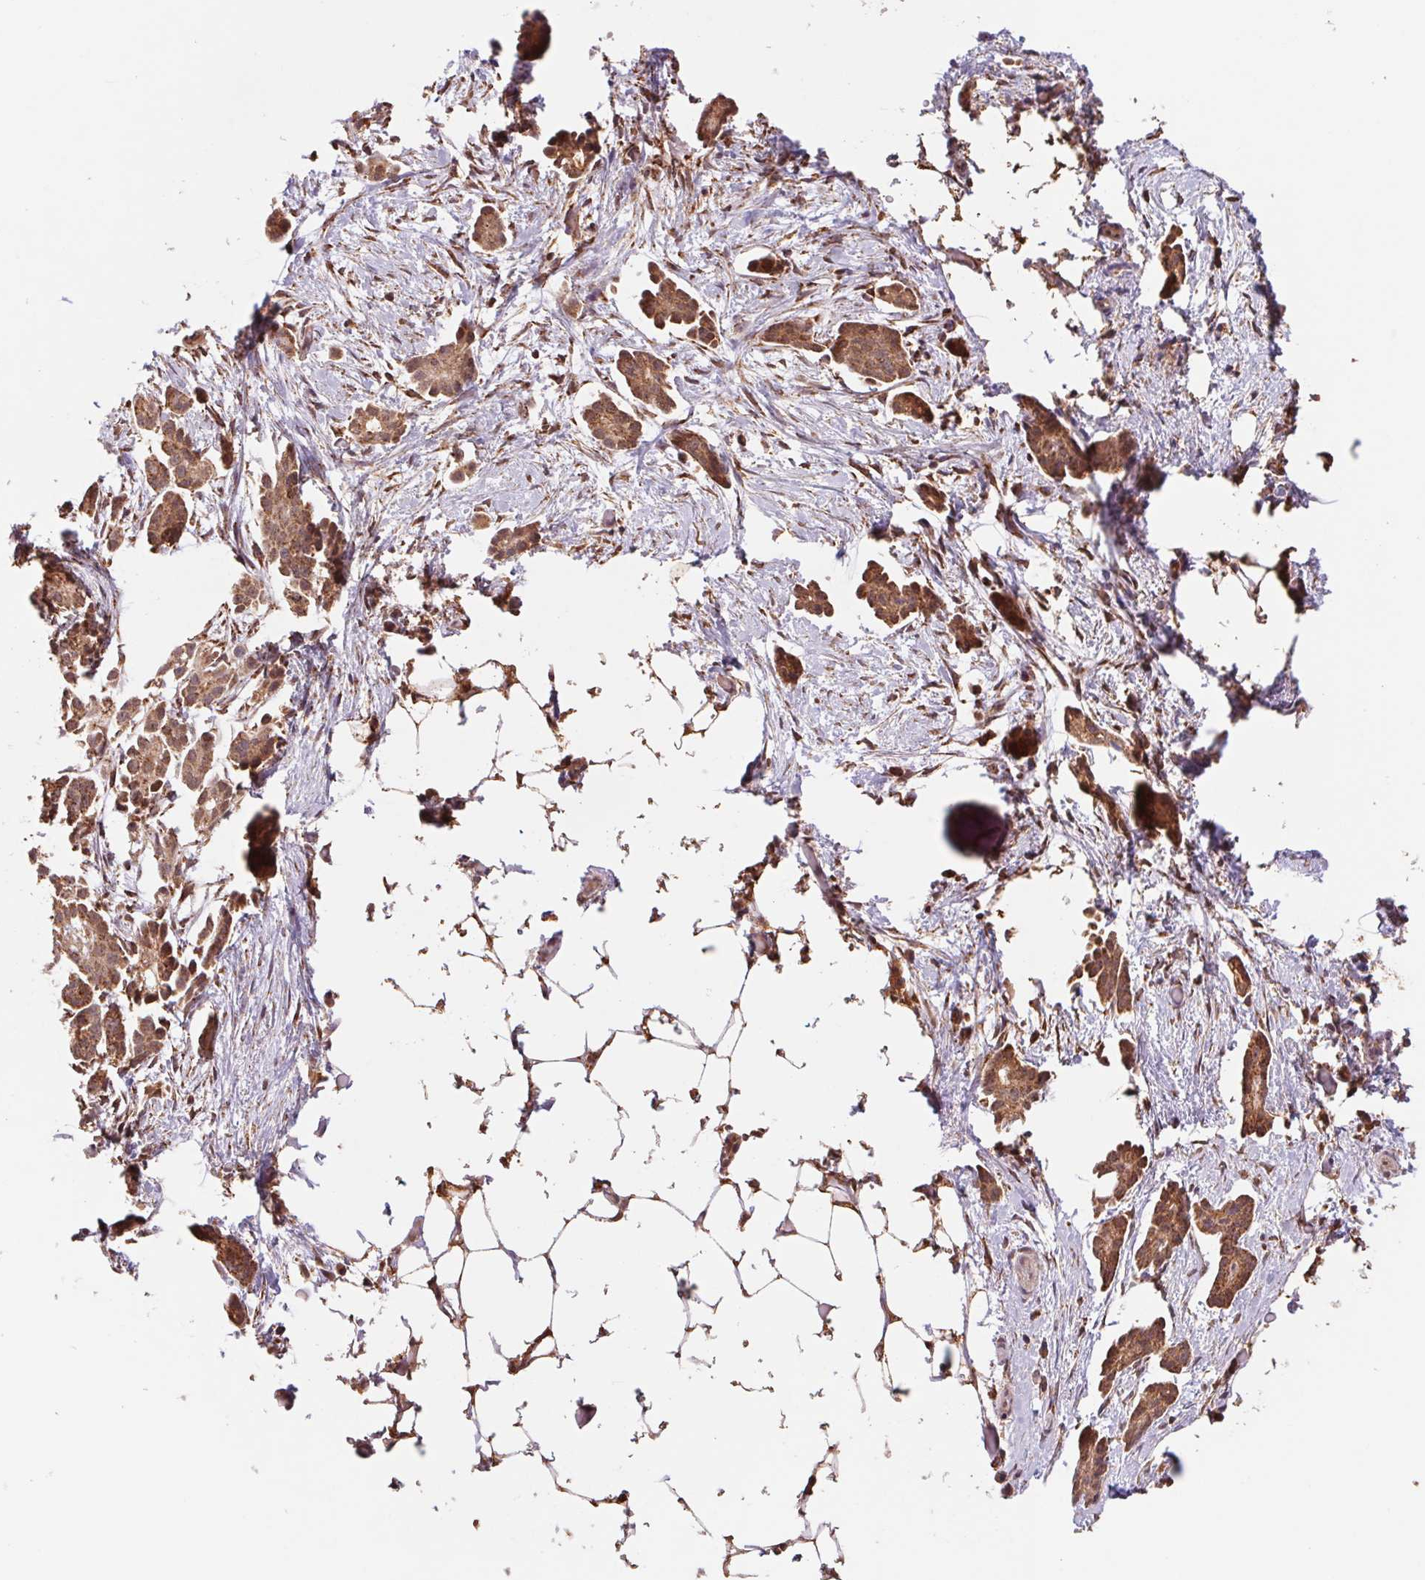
{"staining": {"intensity": "moderate", "quantity": ">75%", "location": "cytoplasmic/membranous"}, "tissue": "ovarian cancer", "cell_type": "Tumor cells", "image_type": "cancer", "snomed": [{"axis": "morphology", "description": "Cystadenocarcinoma, serous, NOS"}, {"axis": "topography", "description": "Ovary"}], "caption": "This histopathology image reveals IHC staining of ovarian serous cystadenocarcinoma, with medium moderate cytoplasmic/membranous expression in approximately >75% of tumor cells.", "gene": "URM1", "patient": {"sex": "female", "age": 50}}